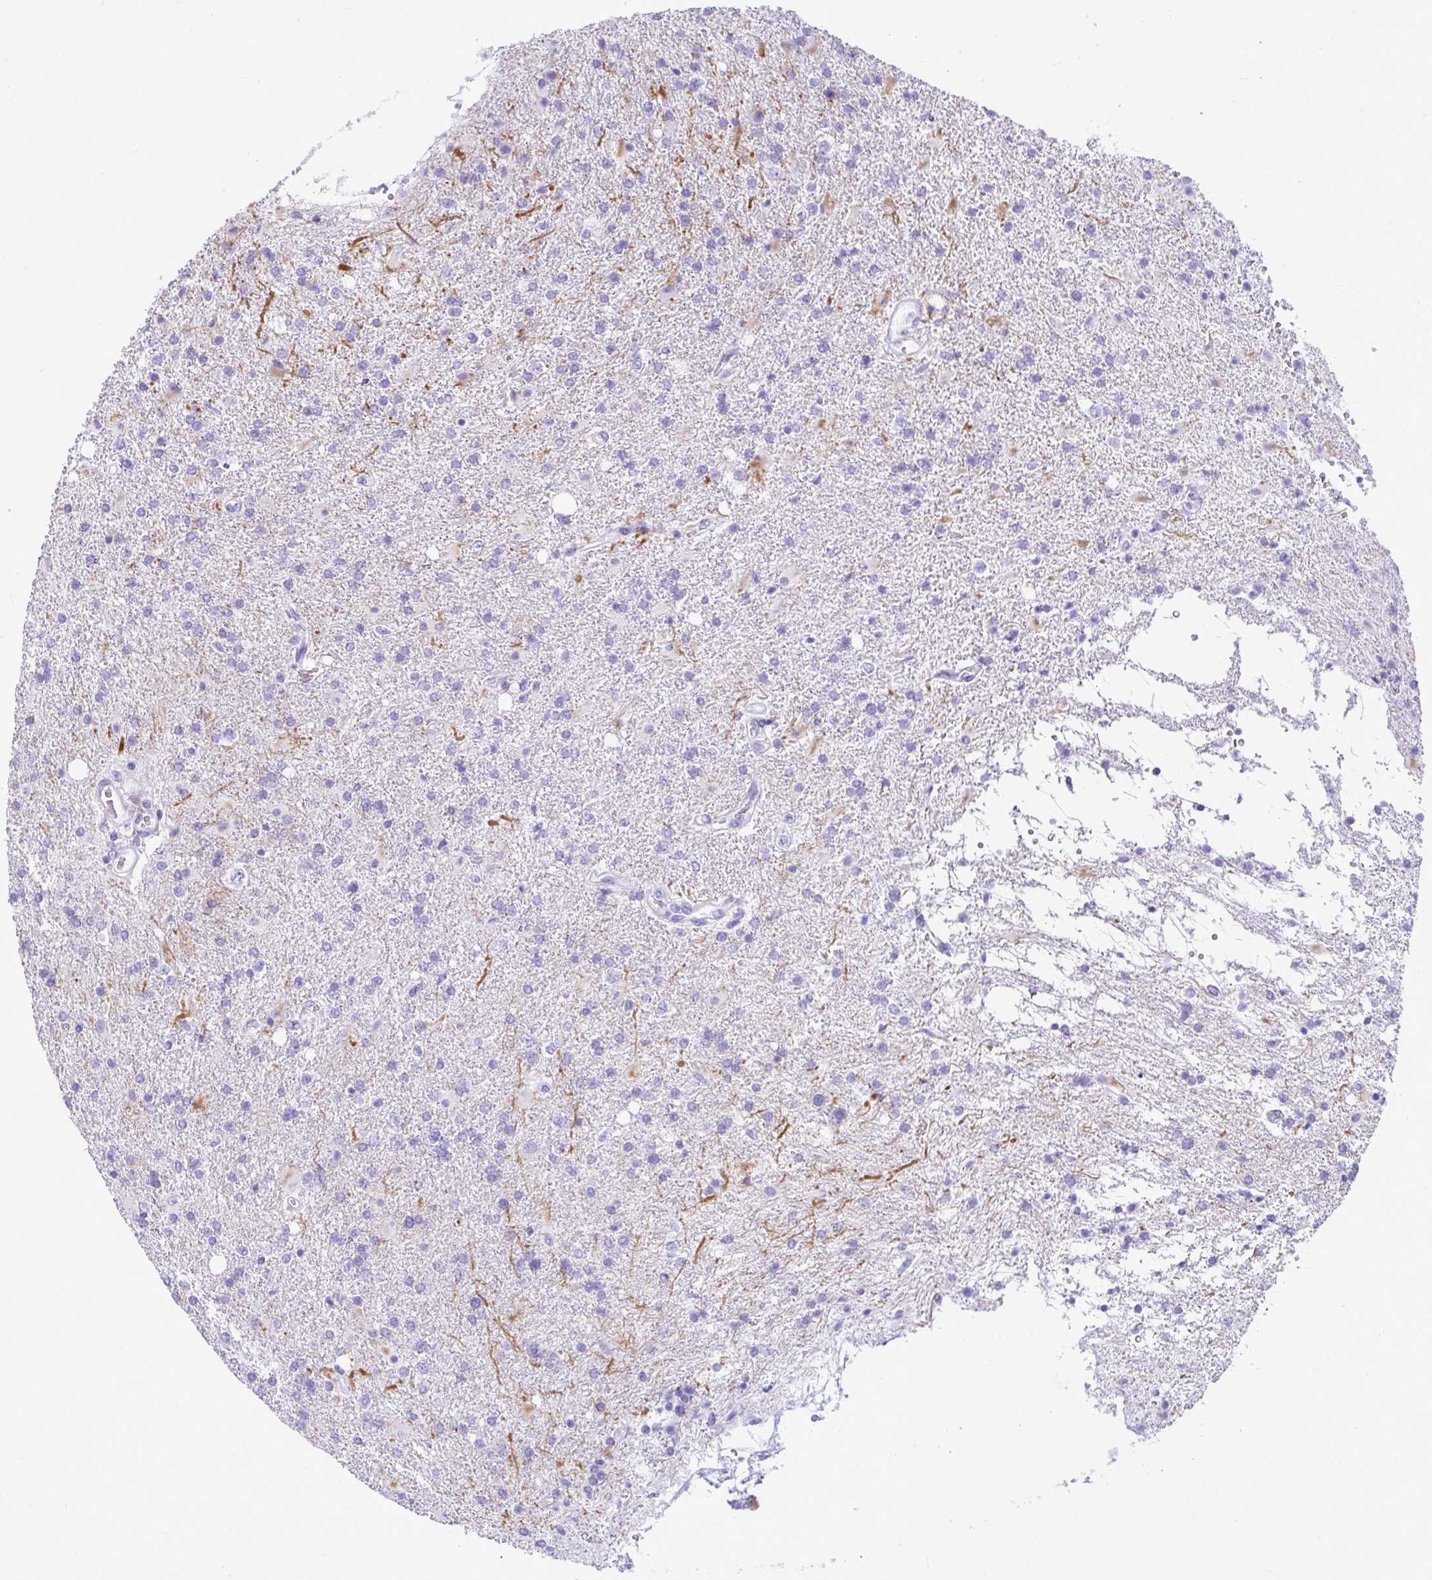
{"staining": {"intensity": "negative", "quantity": "none", "location": "none"}, "tissue": "glioma", "cell_type": "Tumor cells", "image_type": "cancer", "snomed": [{"axis": "morphology", "description": "Glioma, malignant, High grade"}, {"axis": "topography", "description": "Brain"}], "caption": "Tumor cells are negative for brown protein staining in glioma.", "gene": "CLGN", "patient": {"sex": "male", "age": 56}}